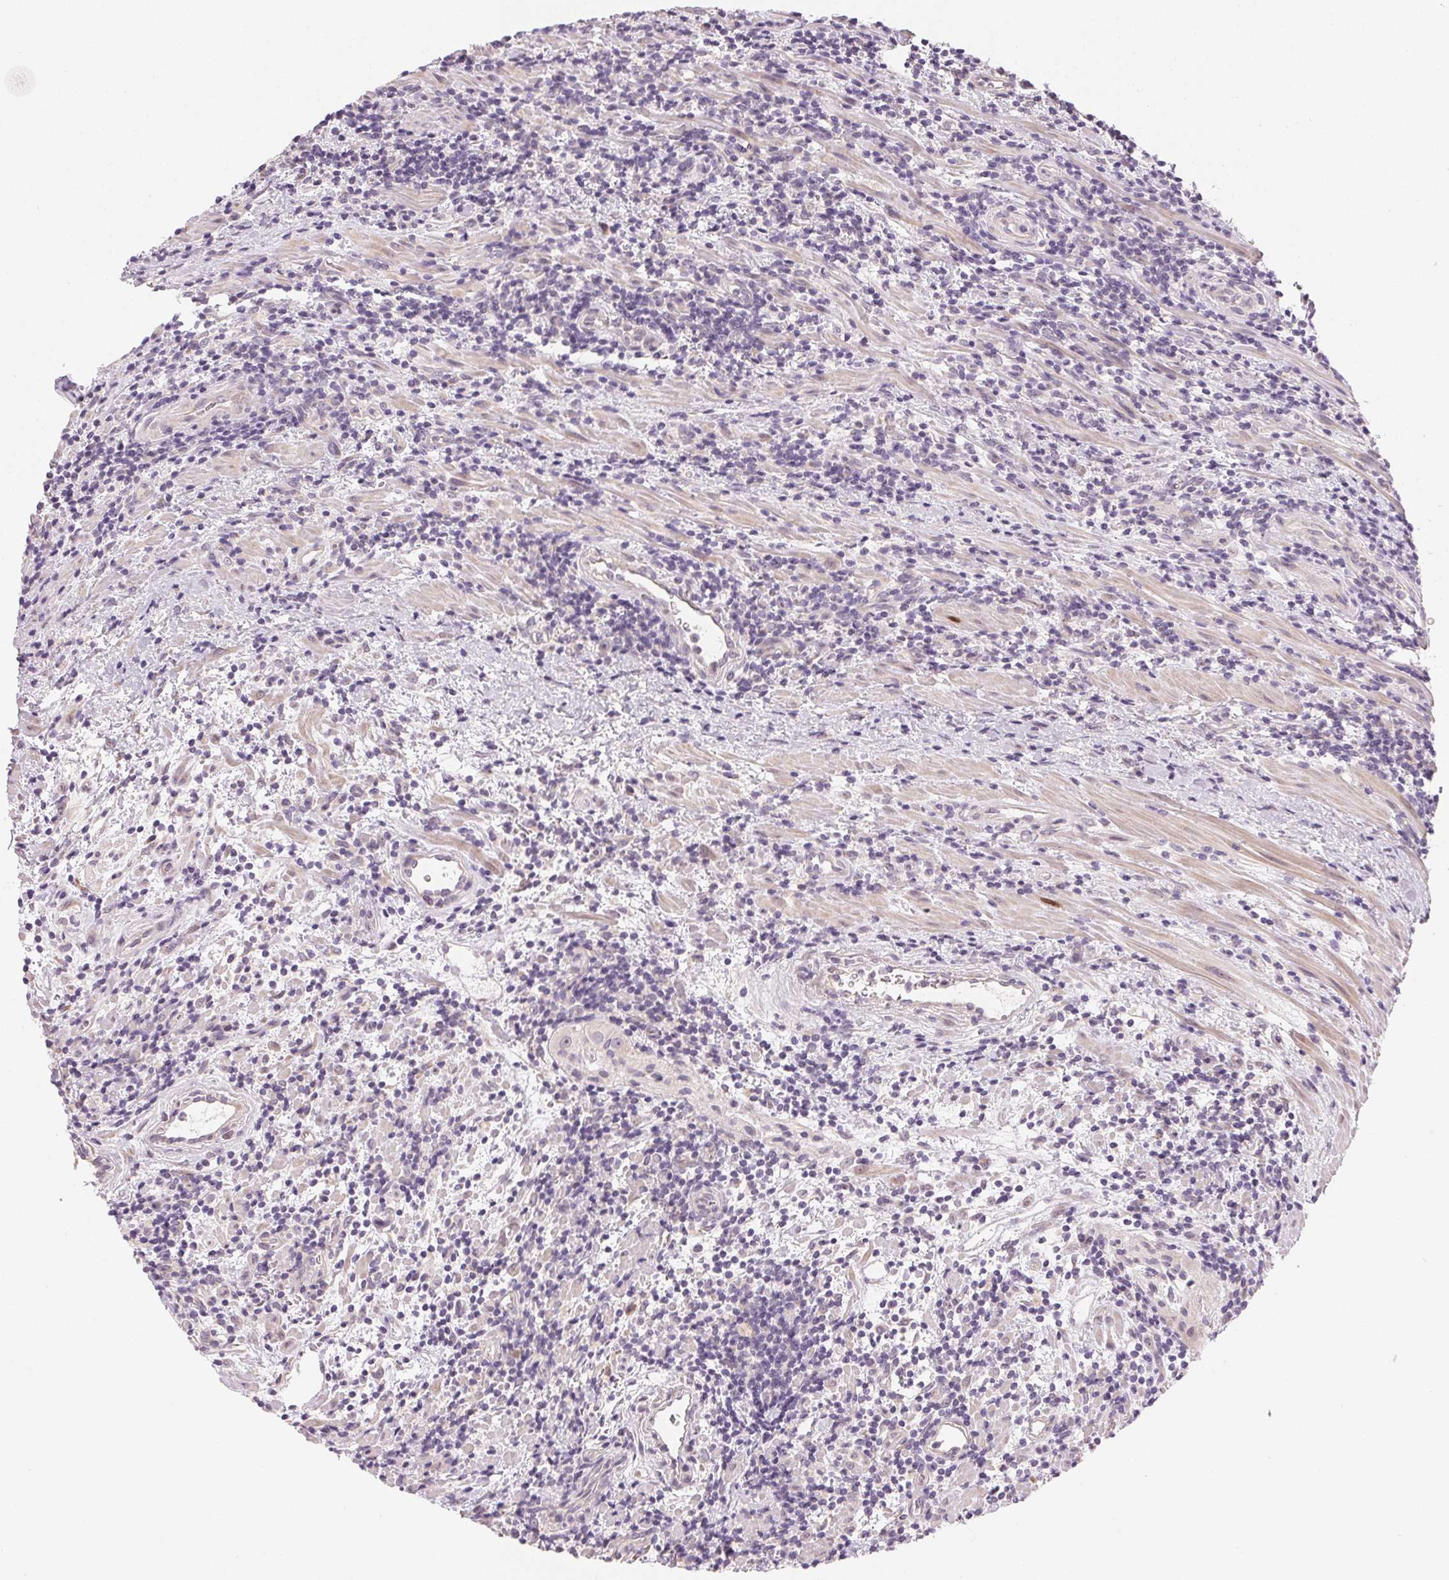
{"staining": {"intensity": "negative", "quantity": "none", "location": "none"}, "tissue": "lymphoma", "cell_type": "Tumor cells", "image_type": "cancer", "snomed": [{"axis": "morphology", "description": "Malignant lymphoma, non-Hodgkin's type, High grade"}, {"axis": "topography", "description": "Small intestine"}], "caption": "Immunohistochemistry (IHC) of human high-grade malignant lymphoma, non-Hodgkin's type shows no positivity in tumor cells.", "gene": "MYBL1", "patient": {"sex": "female", "age": 56}}